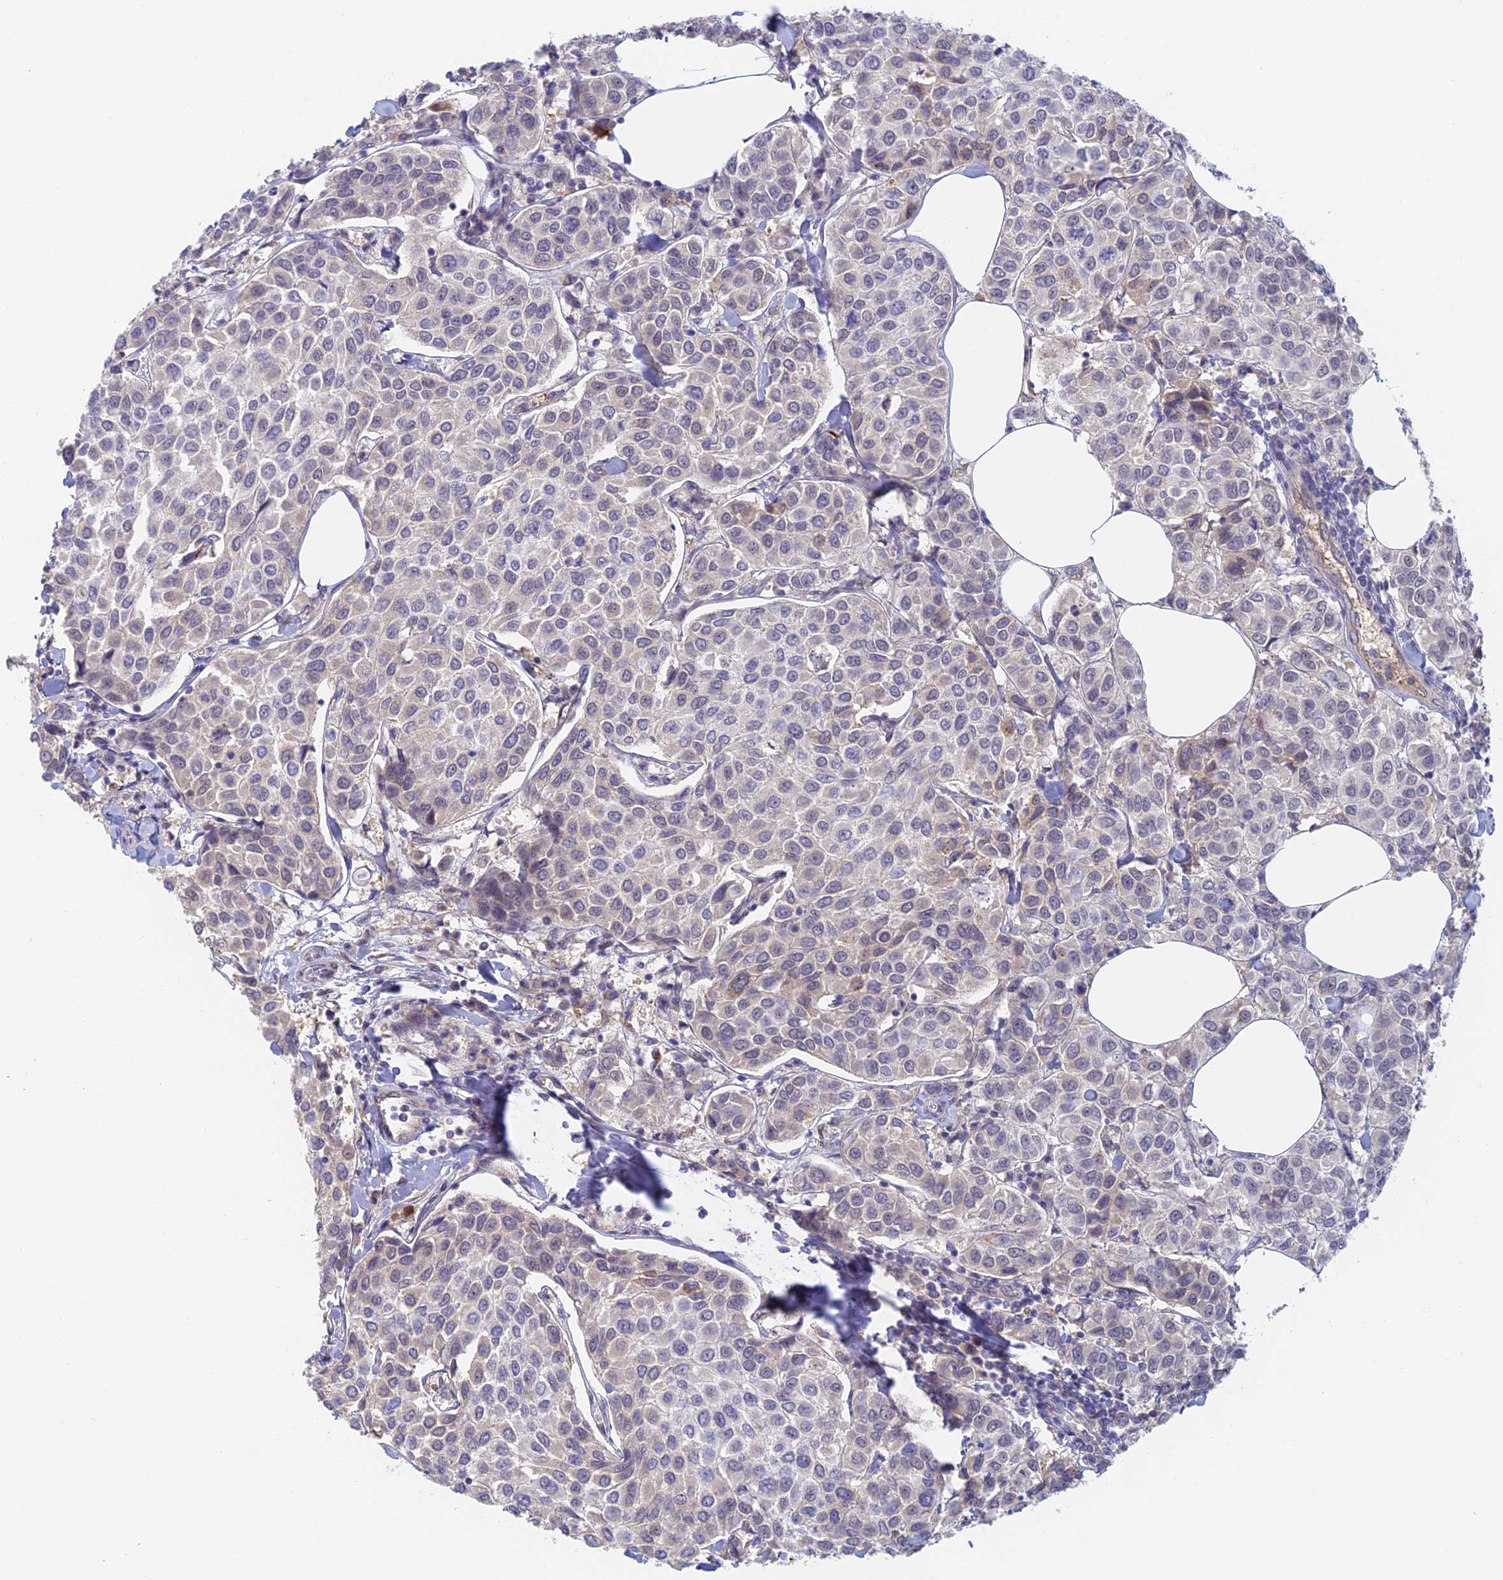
{"staining": {"intensity": "negative", "quantity": "none", "location": "none"}, "tissue": "breast cancer", "cell_type": "Tumor cells", "image_type": "cancer", "snomed": [{"axis": "morphology", "description": "Duct carcinoma"}, {"axis": "topography", "description": "Breast"}], "caption": "DAB (3,3'-diaminobenzidine) immunohistochemical staining of human breast cancer (invasive ductal carcinoma) reveals no significant staining in tumor cells.", "gene": "ZUP1", "patient": {"sex": "female", "age": 55}}